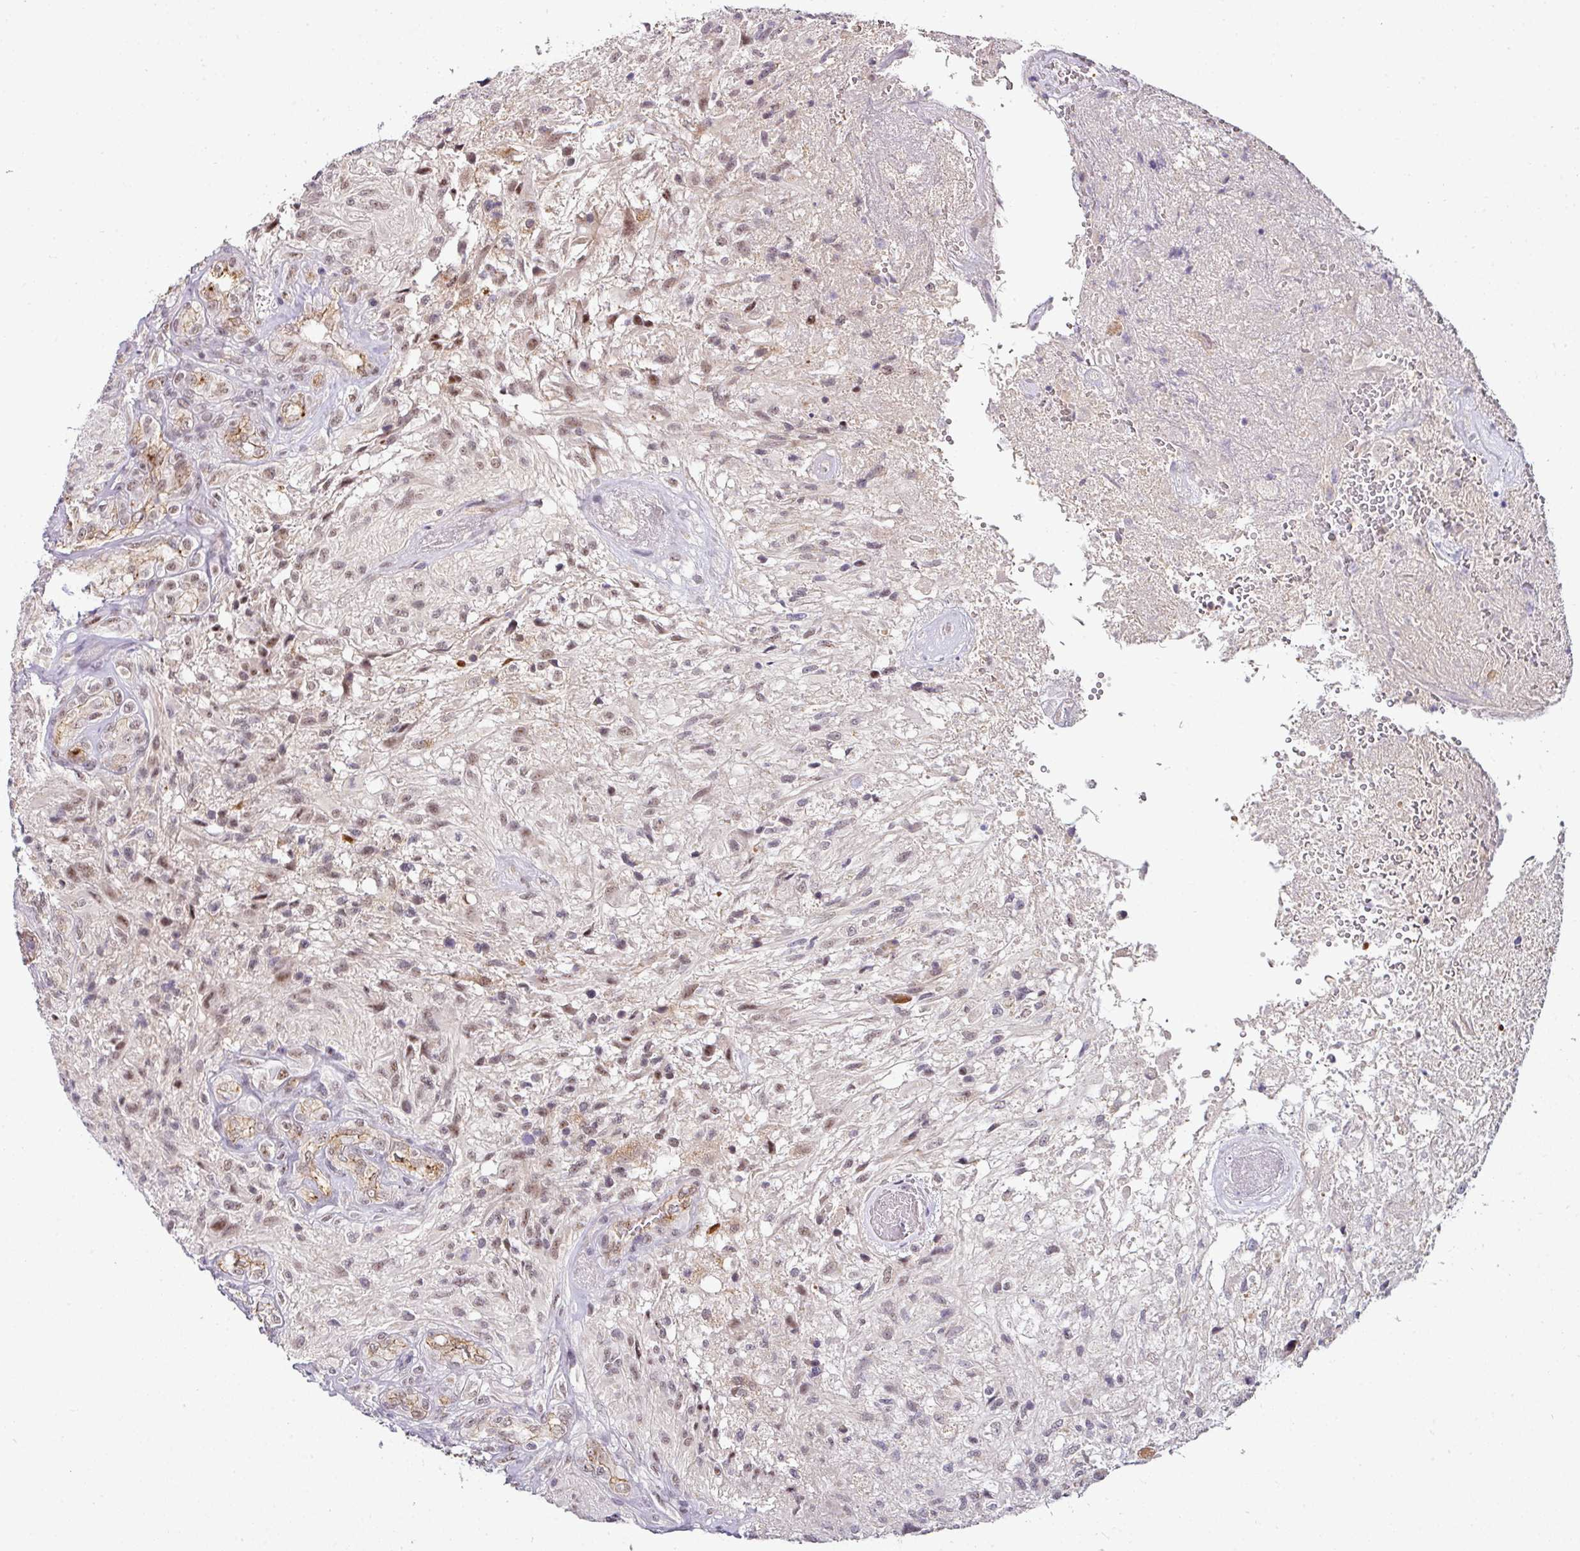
{"staining": {"intensity": "weak", "quantity": ">75%", "location": "nuclear"}, "tissue": "glioma", "cell_type": "Tumor cells", "image_type": "cancer", "snomed": [{"axis": "morphology", "description": "Glioma, malignant, High grade"}, {"axis": "topography", "description": "Brain"}], "caption": "Weak nuclear staining is present in approximately >75% of tumor cells in glioma. The staining was performed using DAB (3,3'-diaminobenzidine) to visualize the protein expression in brown, while the nuclei were stained in blue with hematoxylin (Magnification: 20x).", "gene": "NAPSA", "patient": {"sex": "male", "age": 56}}